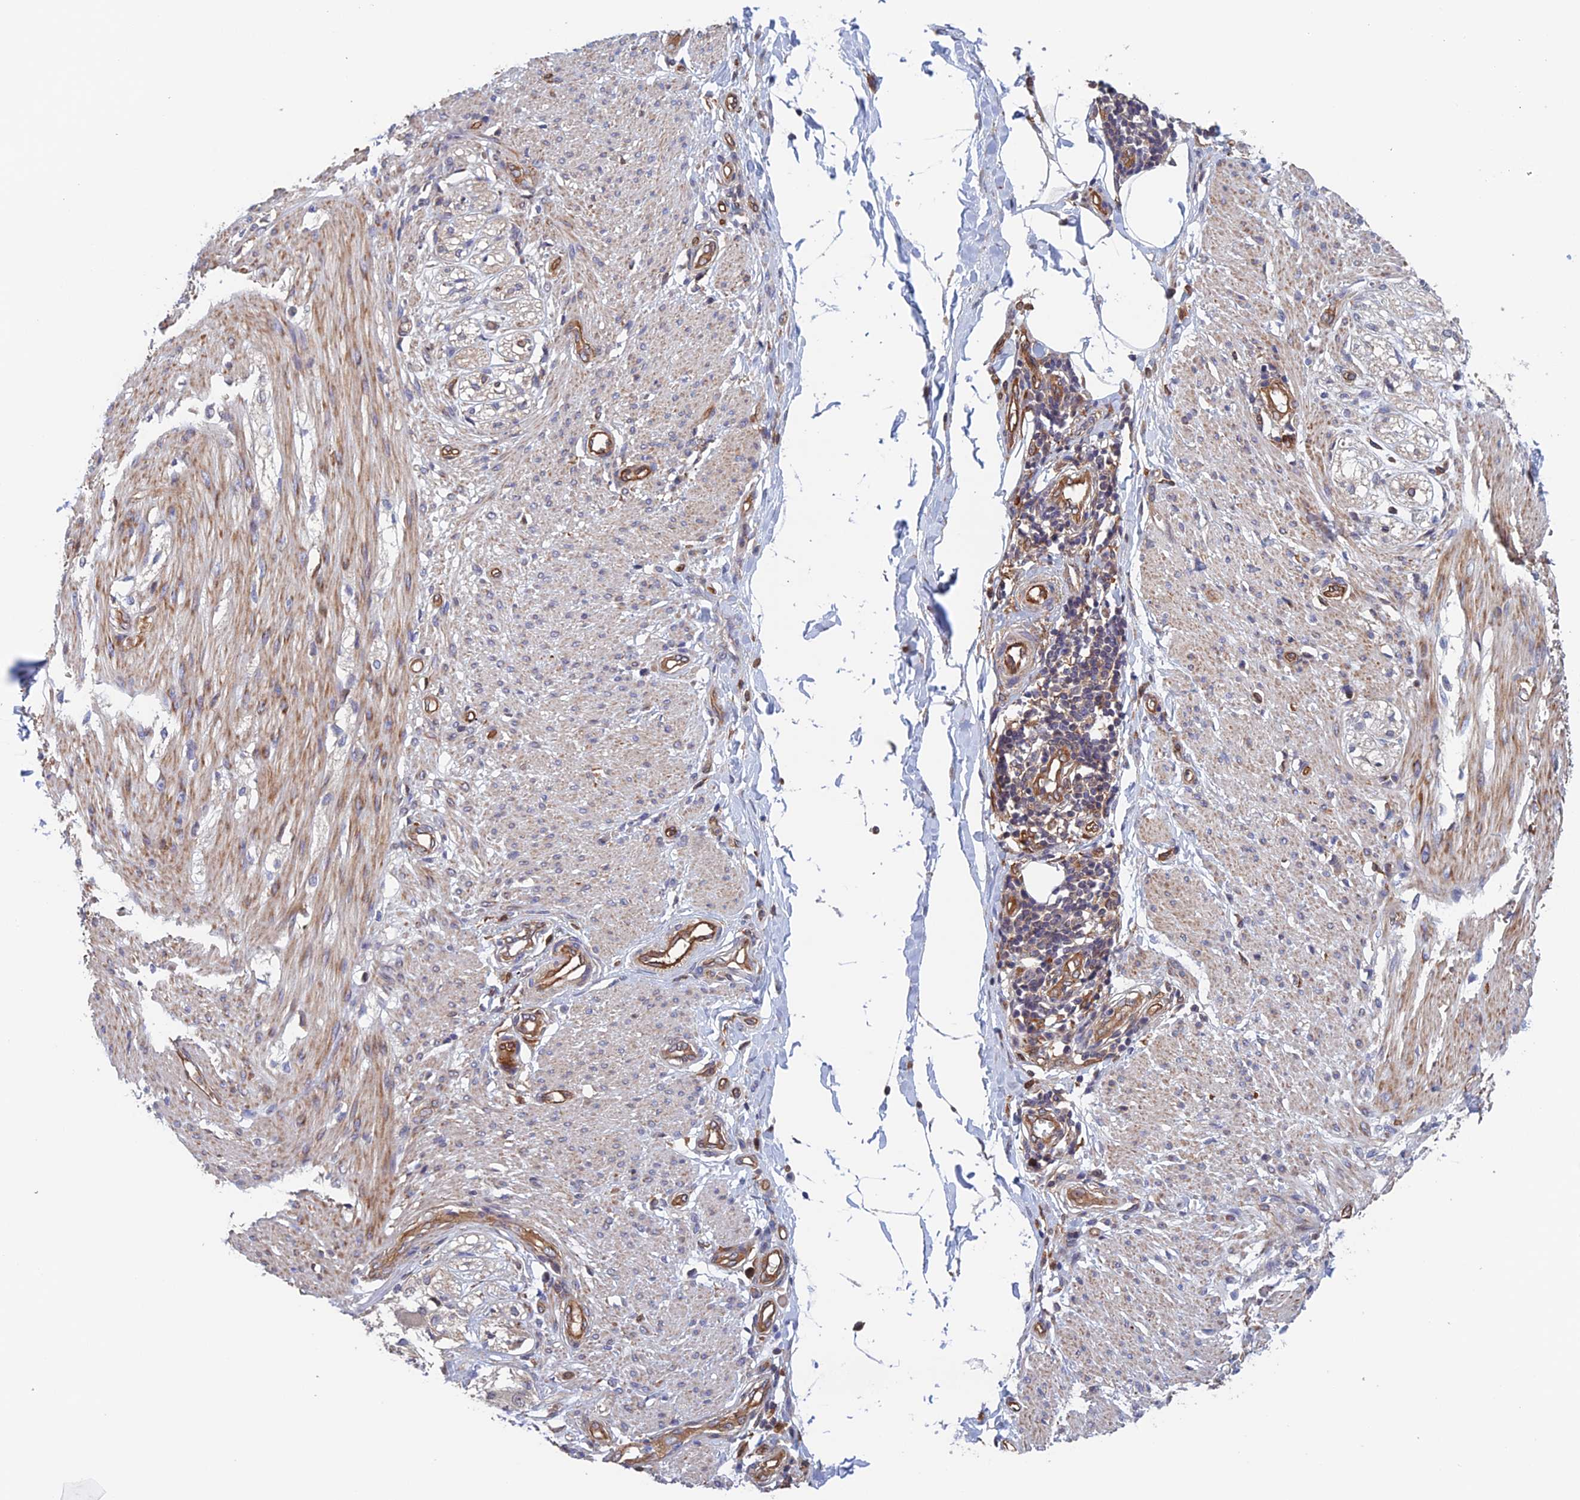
{"staining": {"intensity": "weak", "quantity": "25%-75%", "location": "cytoplasmic/membranous"}, "tissue": "smooth muscle", "cell_type": "Smooth muscle cells", "image_type": "normal", "snomed": [{"axis": "morphology", "description": "Normal tissue, NOS"}, {"axis": "morphology", "description": "Adenocarcinoma, NOS"}, {"axis": "topography", "description": "Colon"}, {"axis": "topography", "description": "Peripheral nerve tissue"}], "caption": "This histopathology image displays immunohistochemistry staining of unremarkable smooth muscle, with low weak cytoplasmic/membranous expression in approximately 25%-75% of smooth muscle cells.", "gene": "NUDT16L1", "patient": {"sex": "male", "age": 14}}